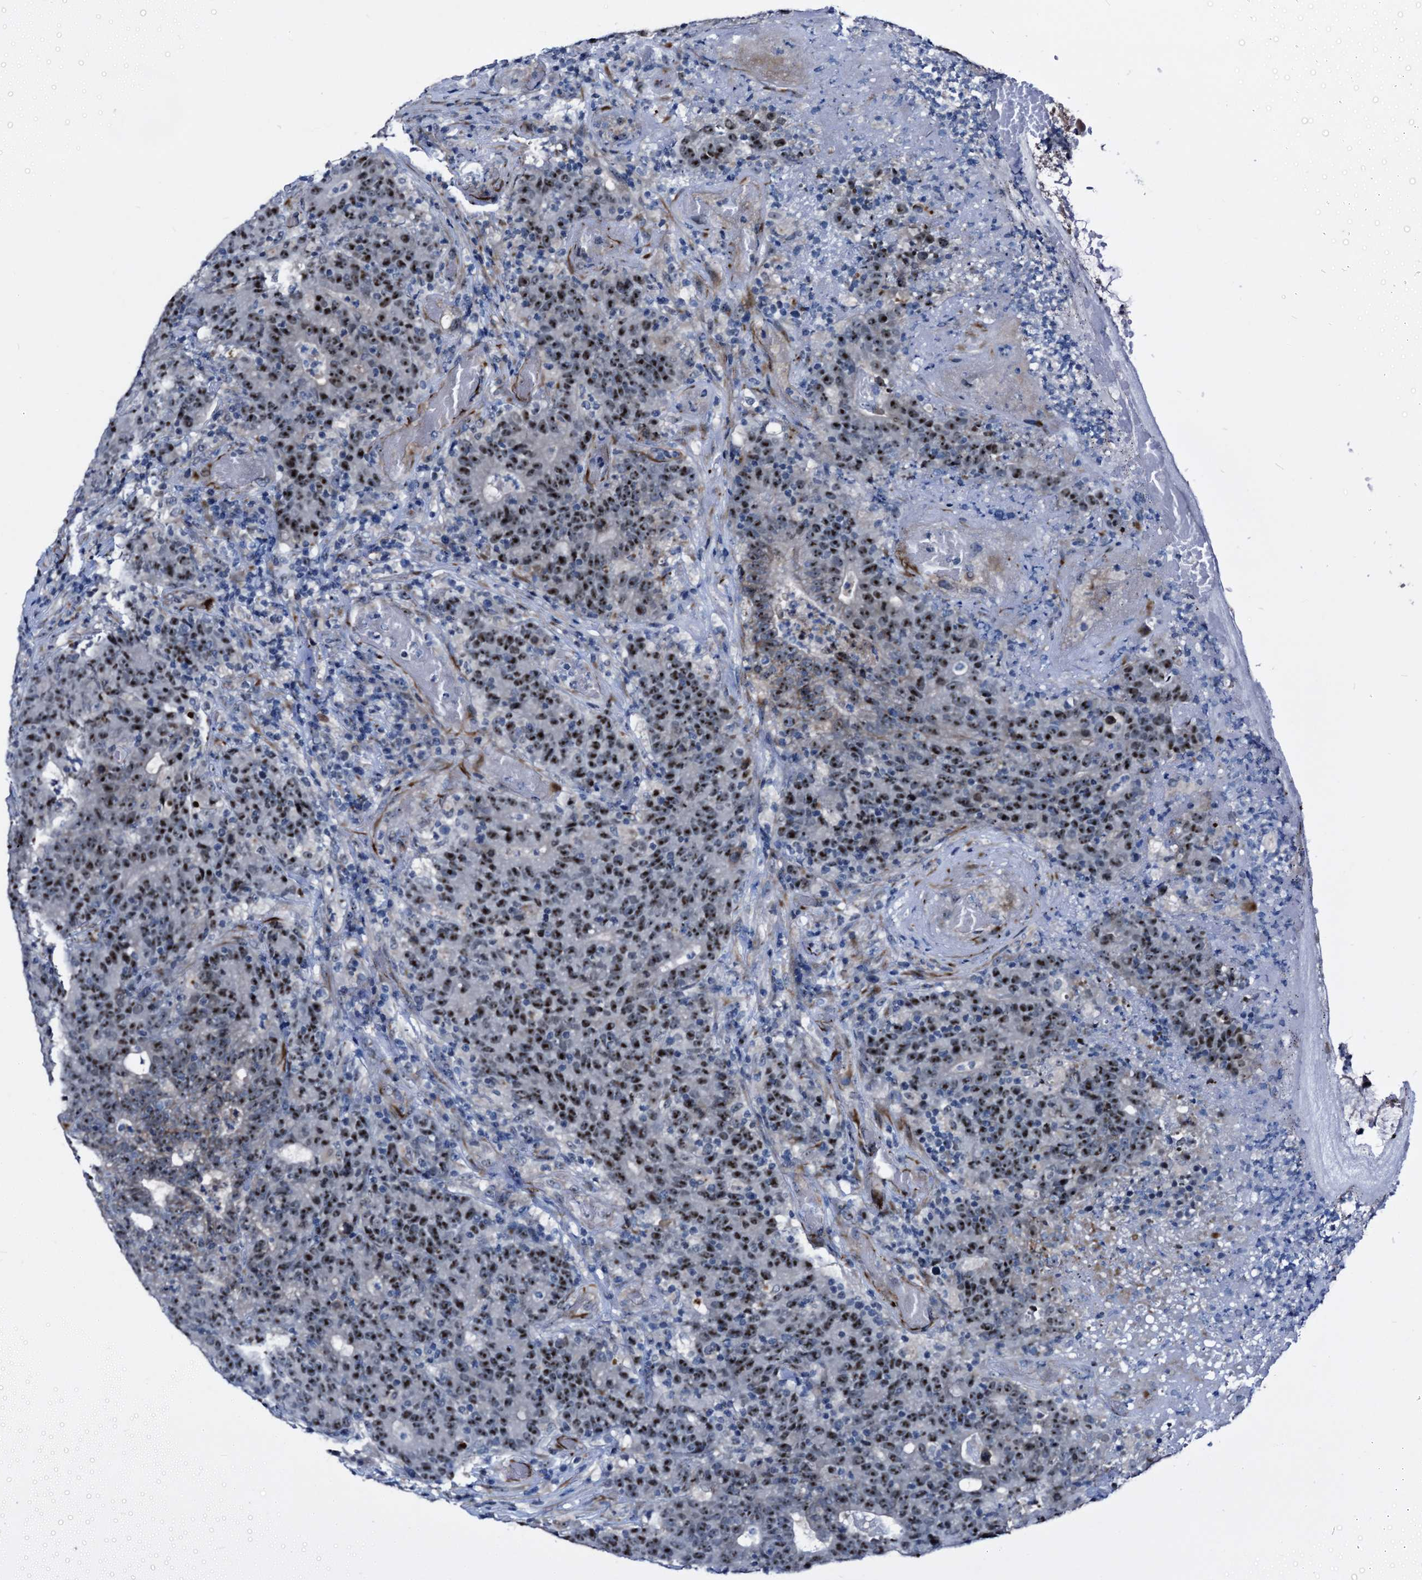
{"staining": {"intensity": "strong", "quantity": ">75%", "location": "nuclear"}, "tissue": "colorectal cancer", "cell_type": "Tumor cells", "image_type": "cancer", "snomed": [{"axis": "morphology", "description": "Adenocarcinoma, NOS"}, {"axis": "topography", "description": "Colon"}], "caption": "There is high levels of strong nuclear expression in tumor cells of colorectal cancer (adenocarcinoma), as demonstrated by immunohistochemical staining (brown color).", "gene": "EMG1", "patient": {"sex": "female", "age": 75}}